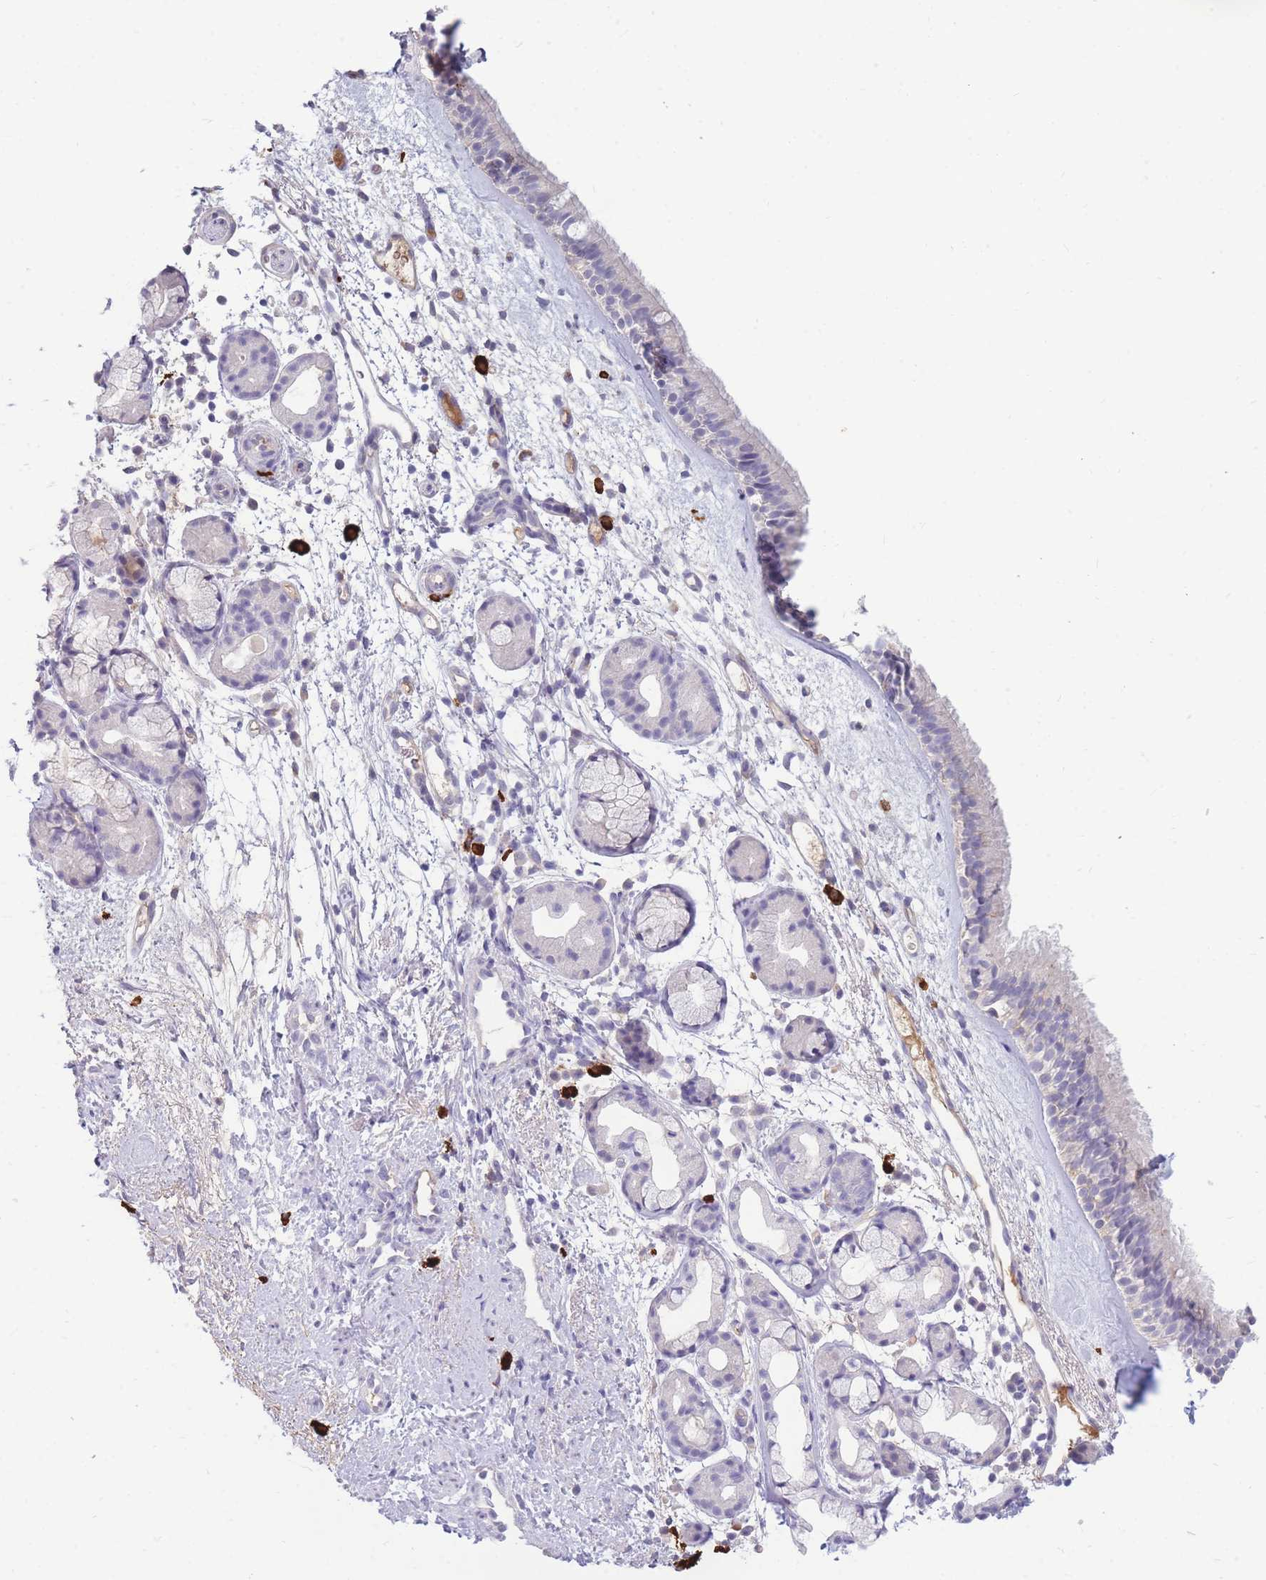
{"staining": {"intensity": "negative", "quantity": "none", "location": "none"}, "tissue": "nasopharynx", "cell_type": "Respiratory epithelial cells", "image_type": "normal", "snomed": [{"axis": "morphology", "description": "Normal tissue, NOS"}, {"axis": "topography", "description": "Nasopharynx"}], "caption": "IHC micrograph of unremarkable nasopharynx: human nasopharynx stained with DAB (3,3'-diaminobenzidine) demonstrates no significant protein positivity in respiratory epithelial cells.", "gene": "TPSD1", "patient": {"sex": "female", "age": 81}}